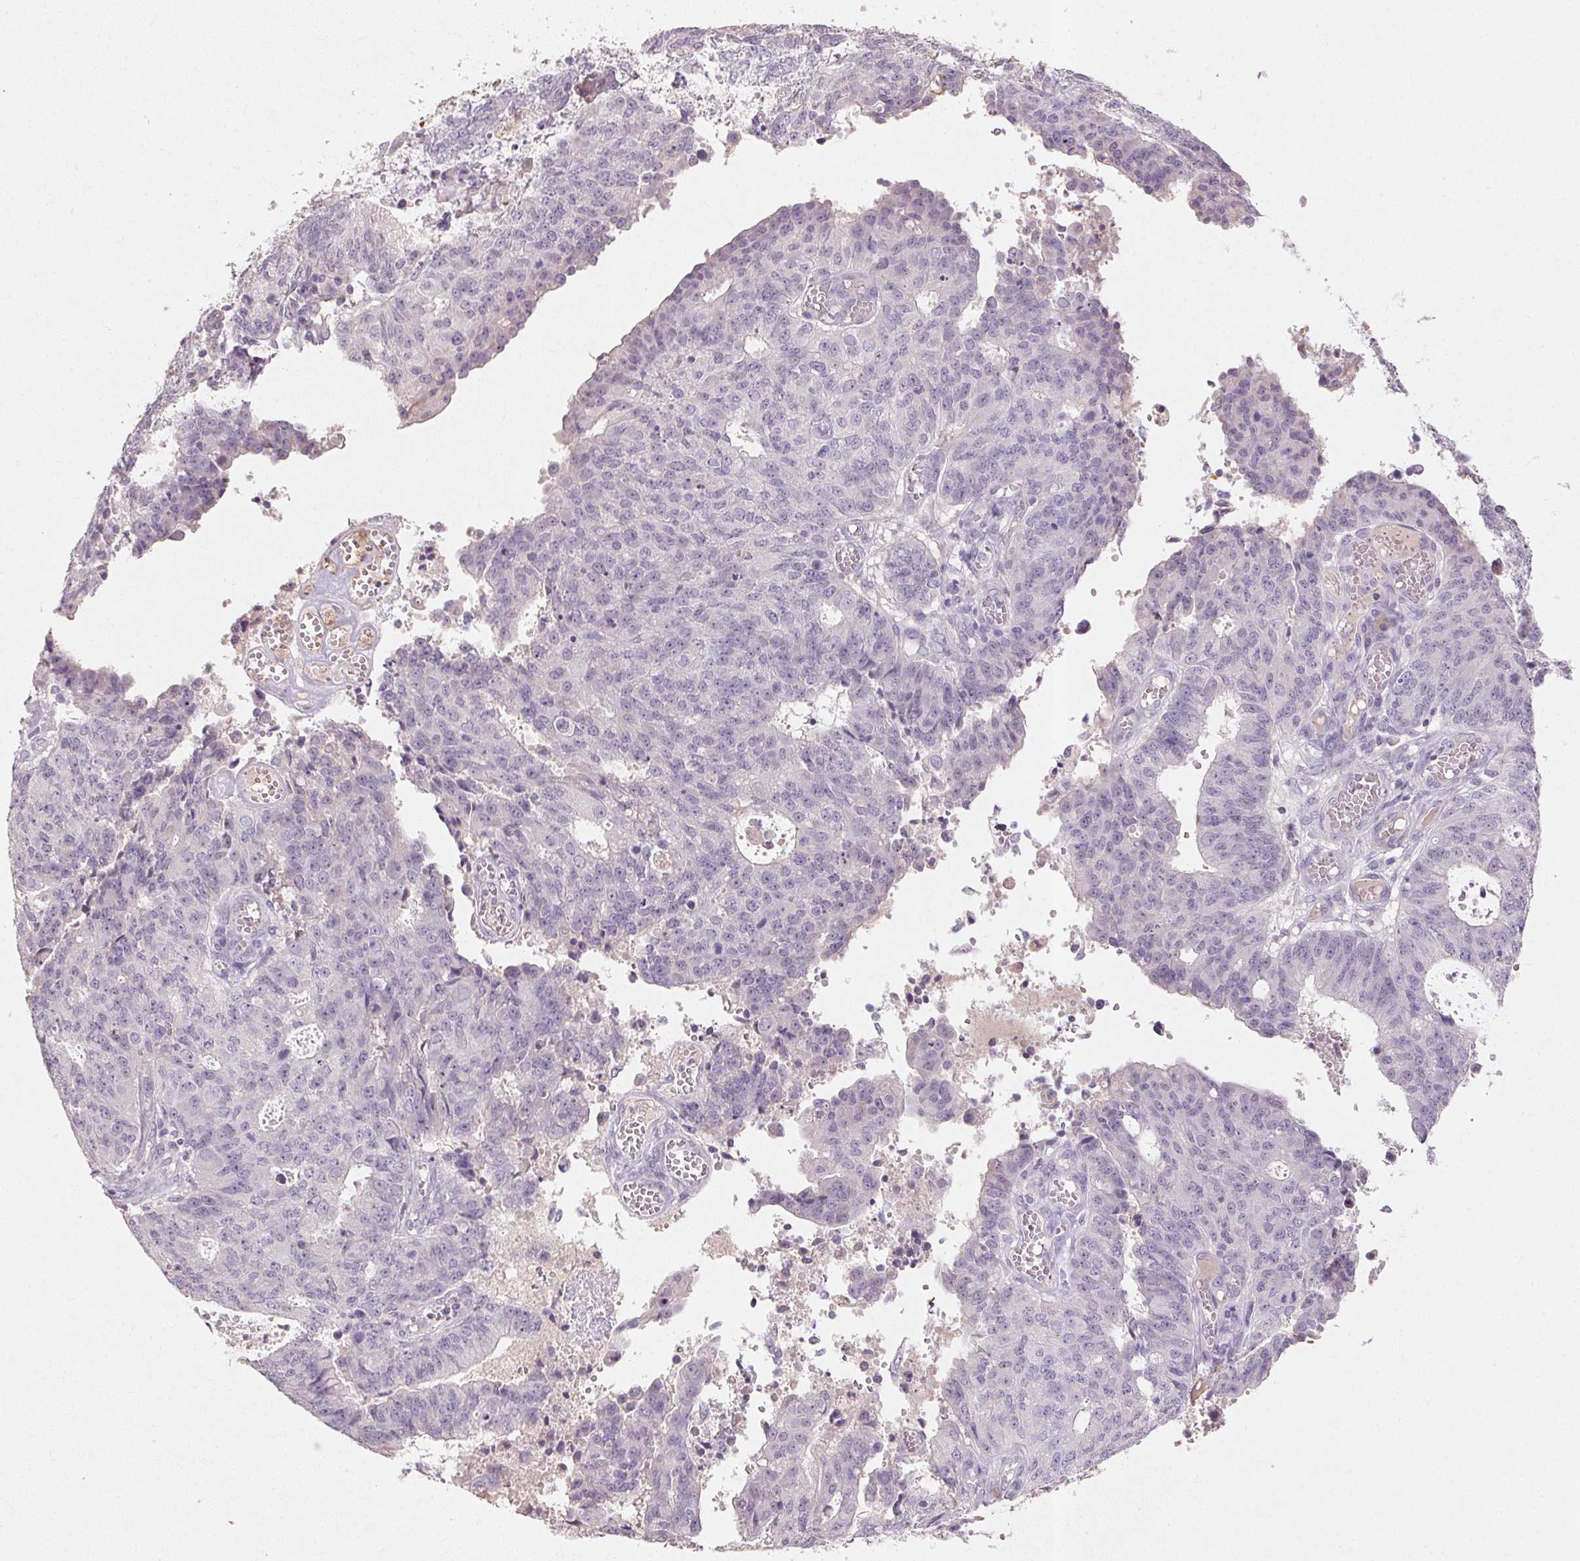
{"staining": {"intensity": "negative", "quantity": "none", "location": "none"}, "tissue": "endometrial cancer", "cell_type": "Tumor cells", "image_type": "cancer", "snomed": [{"axis": "morphology", "description": "Adenocarcinoma, NOS"}, {"axis": "topography", "description": "Endometrium"}], "caption": "The photomicrograph displays no significant staining in tumor cells of endometrial cancer (adenocarcinoma).", "gene": "CXCL5", "patient": {"sex": "female", "age": 82}}